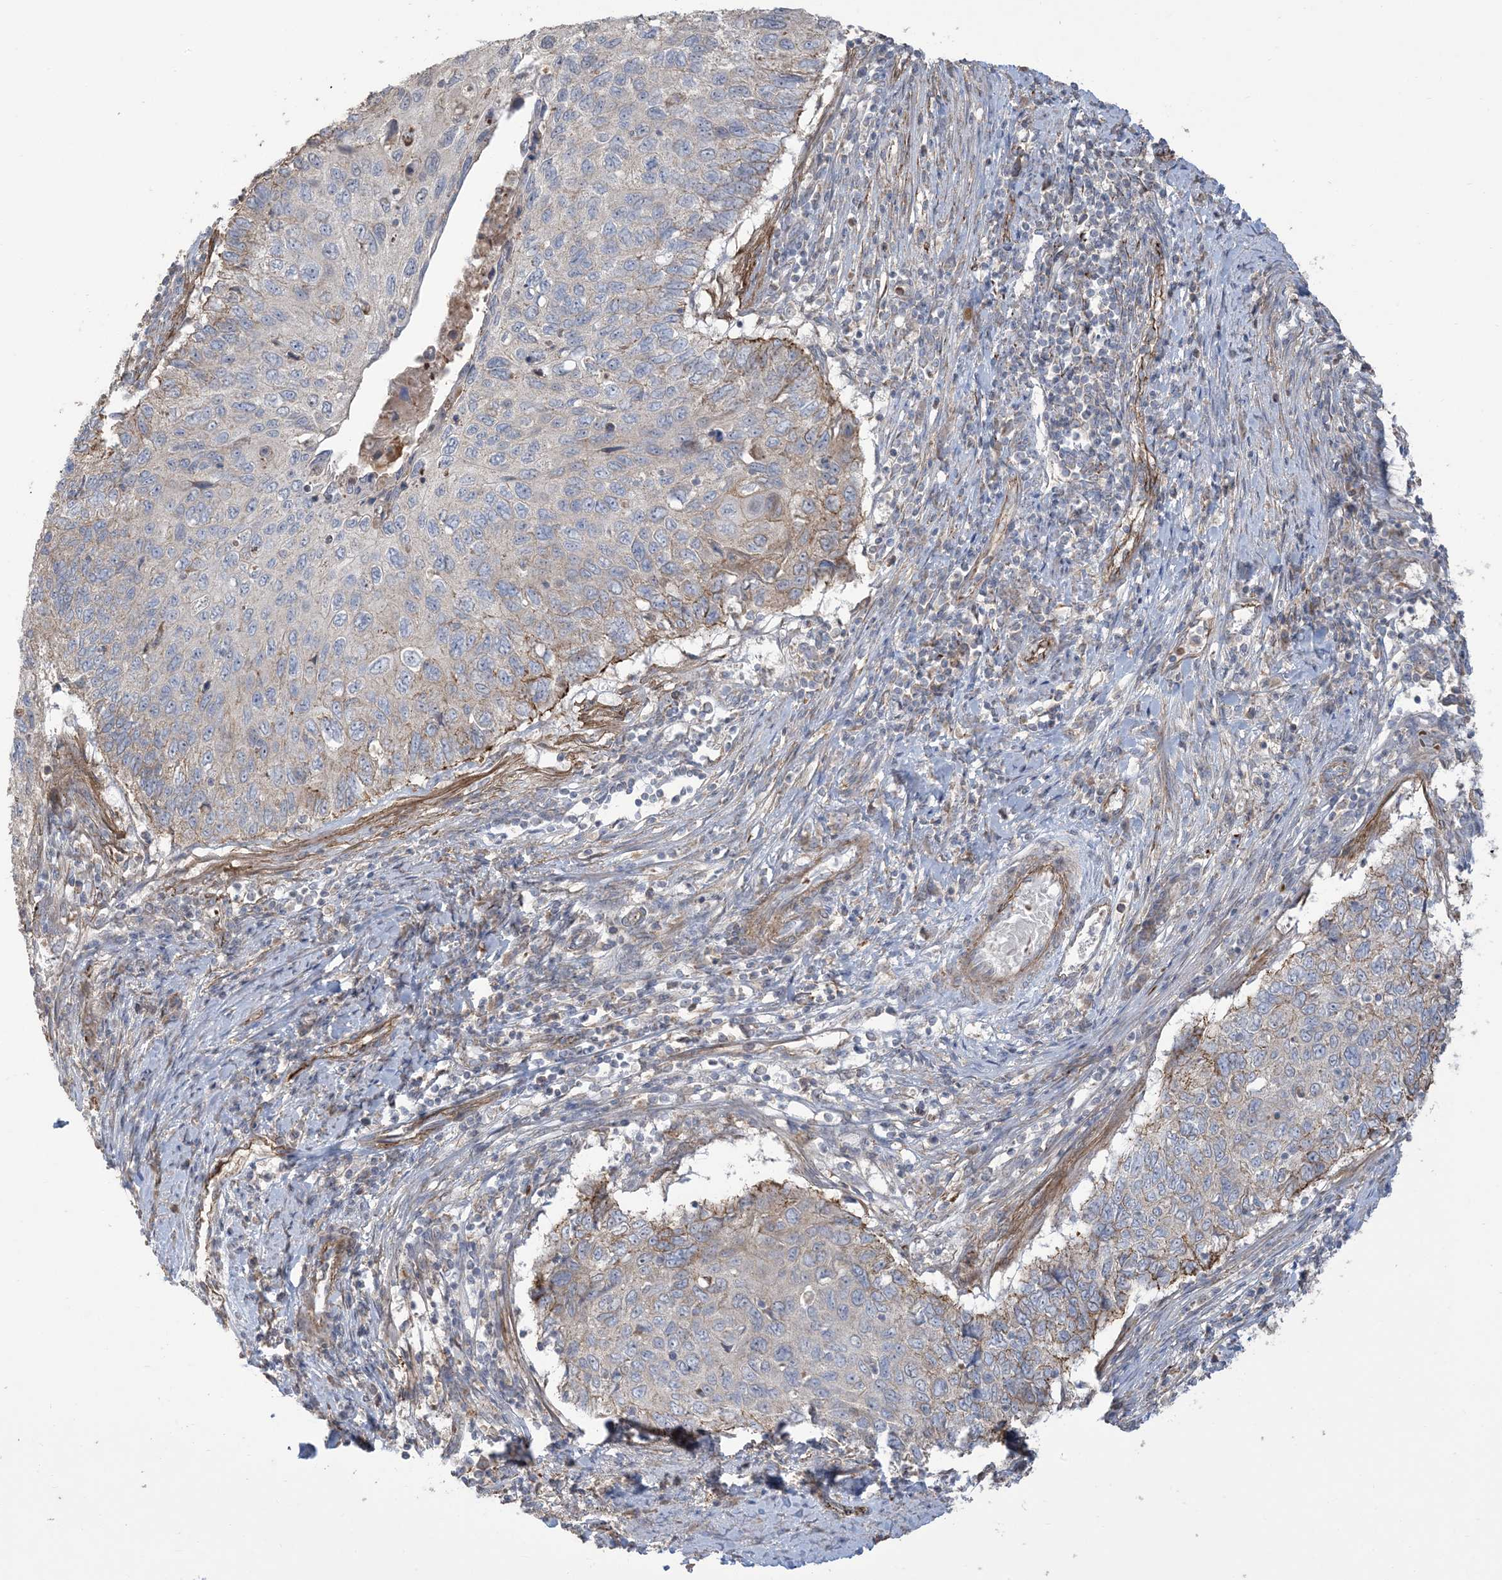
{"staining": {"intensity": "weak", "quantity": "<25%", "location": "cytoplasmic/membranous"}, "tissue": "cervical cancer", "cell_type": "Tumor cells", "image_type": "cancer", "snomed": [{"axis": "morphology", "description": "Squamous cell carcinoma, NOS"}, {"axis": "topography", "description": "Cervix"}], "caption": "High power microscopy histopathology image of an IHC histopathology image of cervical cancer, revealing no significant positivity in tumor cells.", "gene": "KLHL18", "patient": {"sex": "female", "age": 70}}